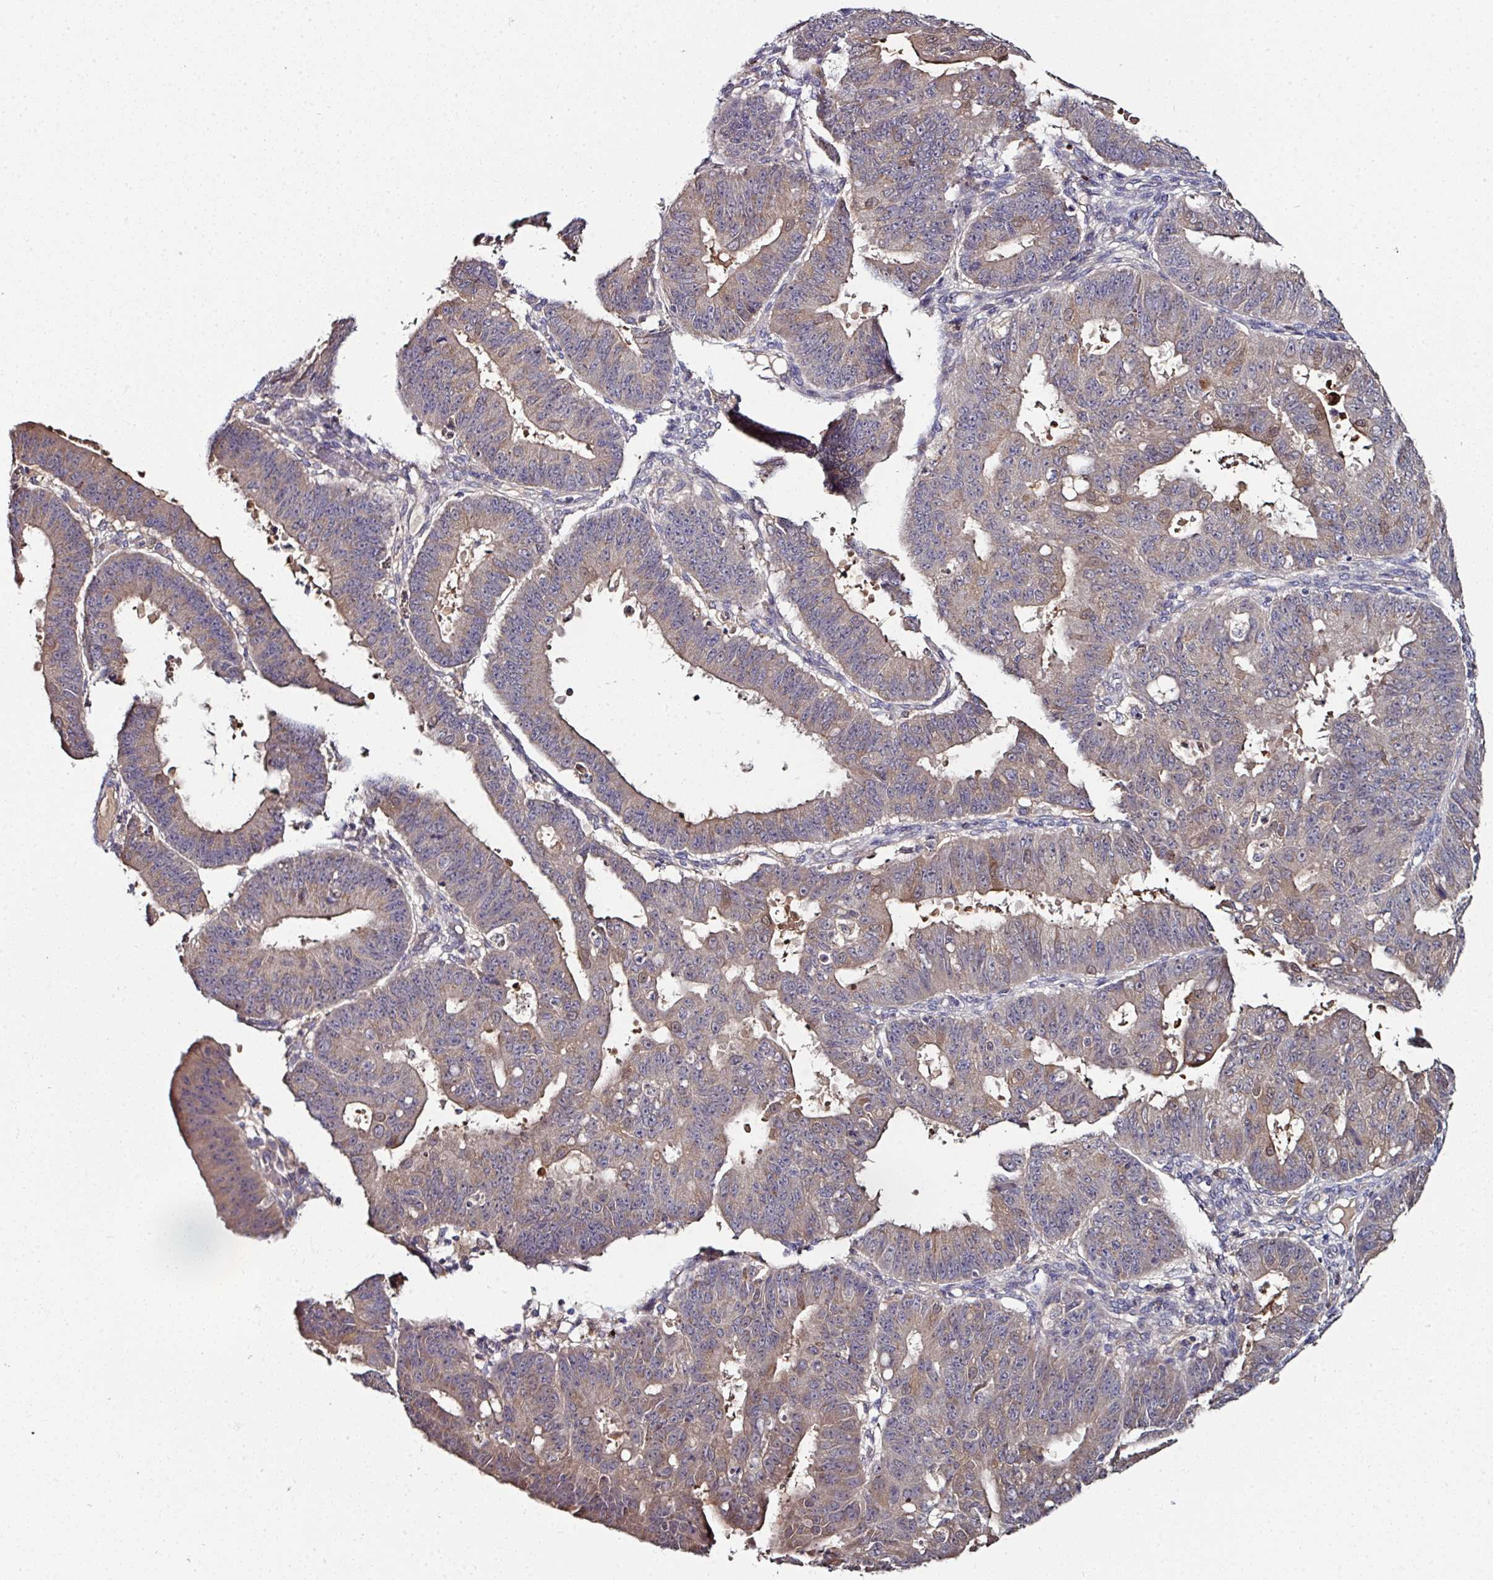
{"staining": {"intensity": "weak", "quantity": "25%-75%", "location": "cytoplasmic/membranous"}, "tissue": "ovarian cancer", "cell_type": "Tumor cells", "image_type": "cancer", "snomed": [{"axis": "morphology", "description": "Carcinoma, endometroid"}, {"axis": "topography", "description": "Appendix"}, {"axis": "topography", "description": "Ovary"}], "caption": "About 25%-75% of tumor cells in ovarian cancer exhibit weak cytoplasmic/membranous protein staining as visualized by brown immunohistochemical staining.", "gene": "CTDSP2", "patient": {"sex": "female", "age": 42}}